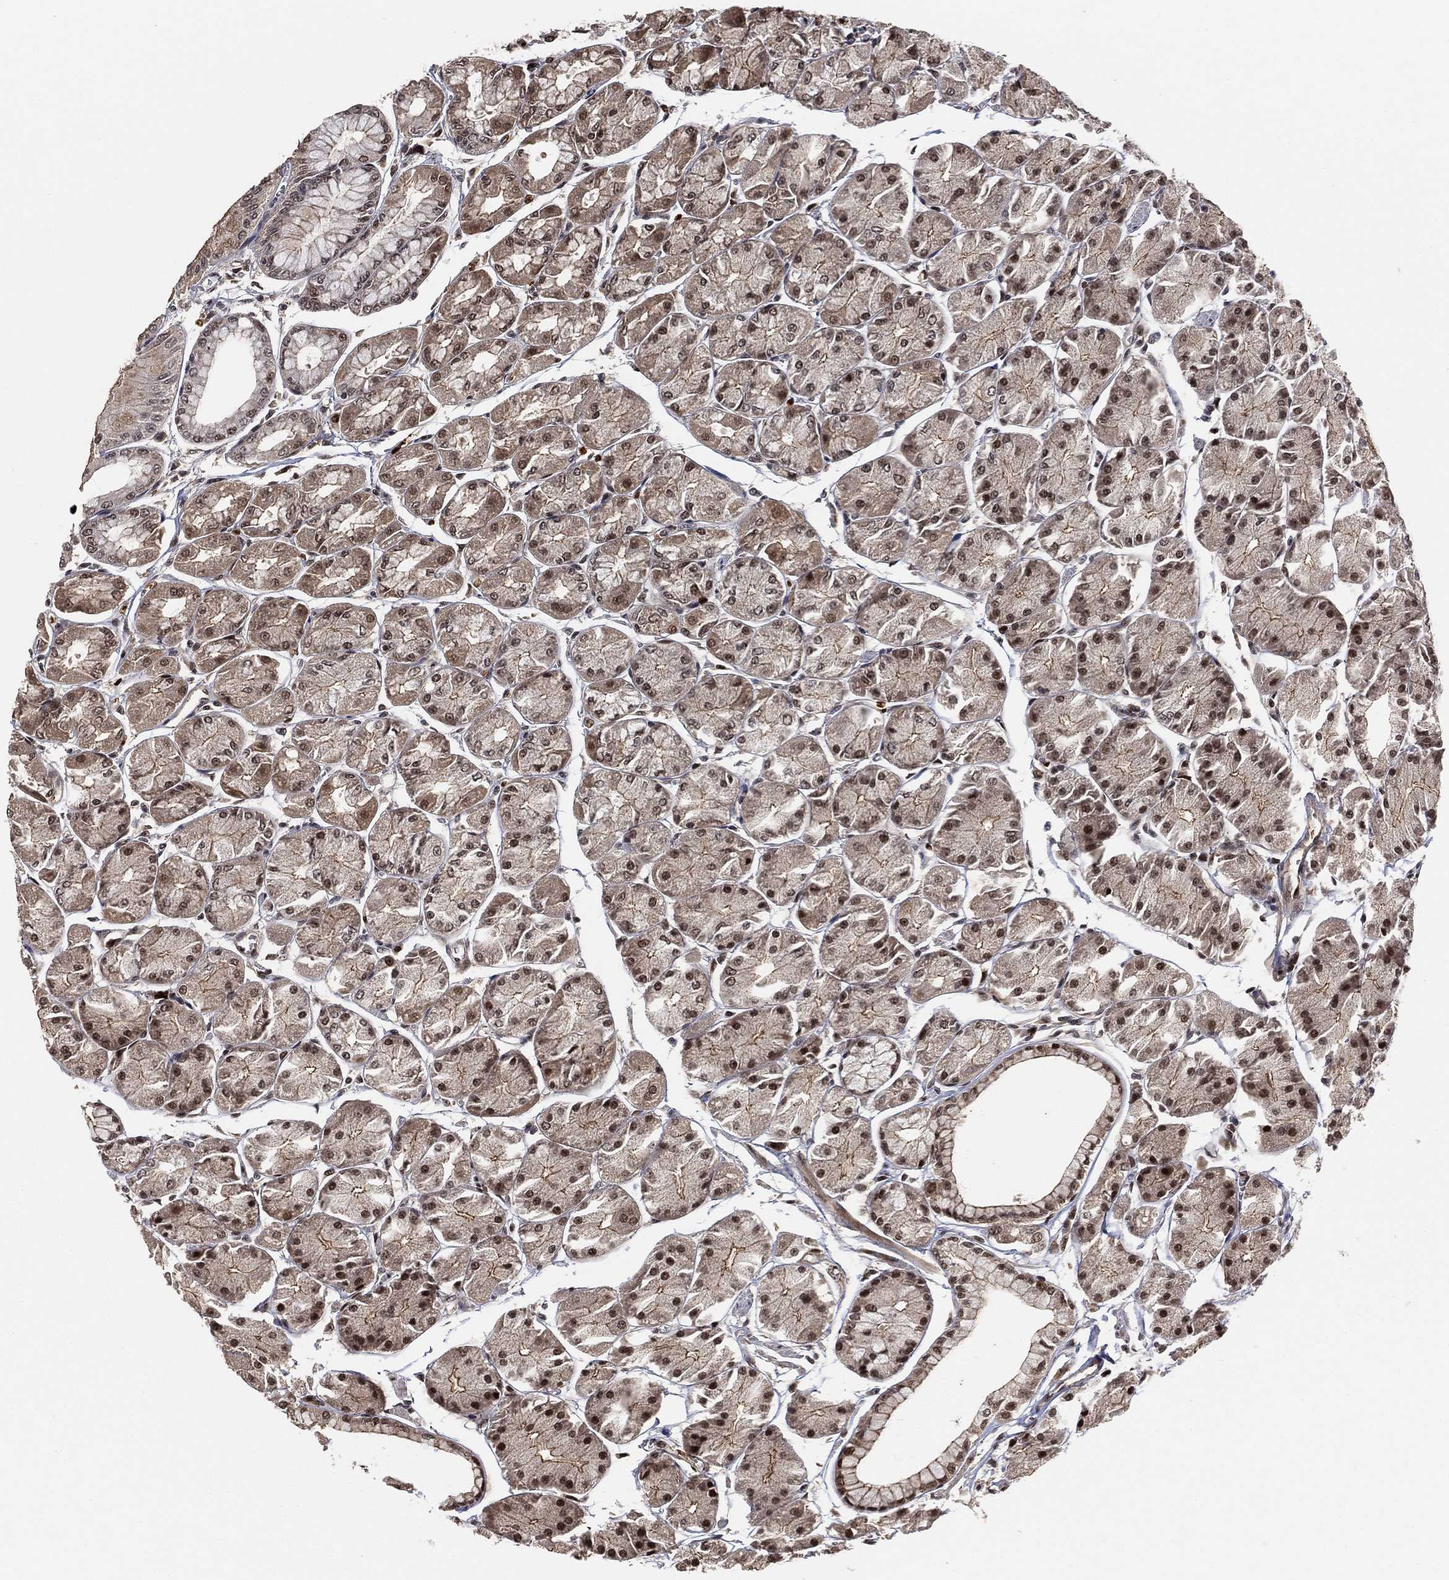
{"staining": {"intensity": "moderate", "quantity": "25%-75%", "location": "nuclear"}, "tissue": "stomach", "cell_type": "Glandular cells", "image_type": "normal", "snomed": [{"axis": "morphology", "description": "Normal tissue, NOS"}, {"axis": "topography", "description": "Stomach, upper"}], "caption": "Immunohistochemistry (IHC) of unremarkable stomach displays medium levels of moderate nuclear positivity in approximately 25%-75% of glandular cells. (DAB IHC, brown staining for protein, blue staining for nuclei).", "gene": "ZSCAN30", "patient": {"sex": "male", "age": 60}}